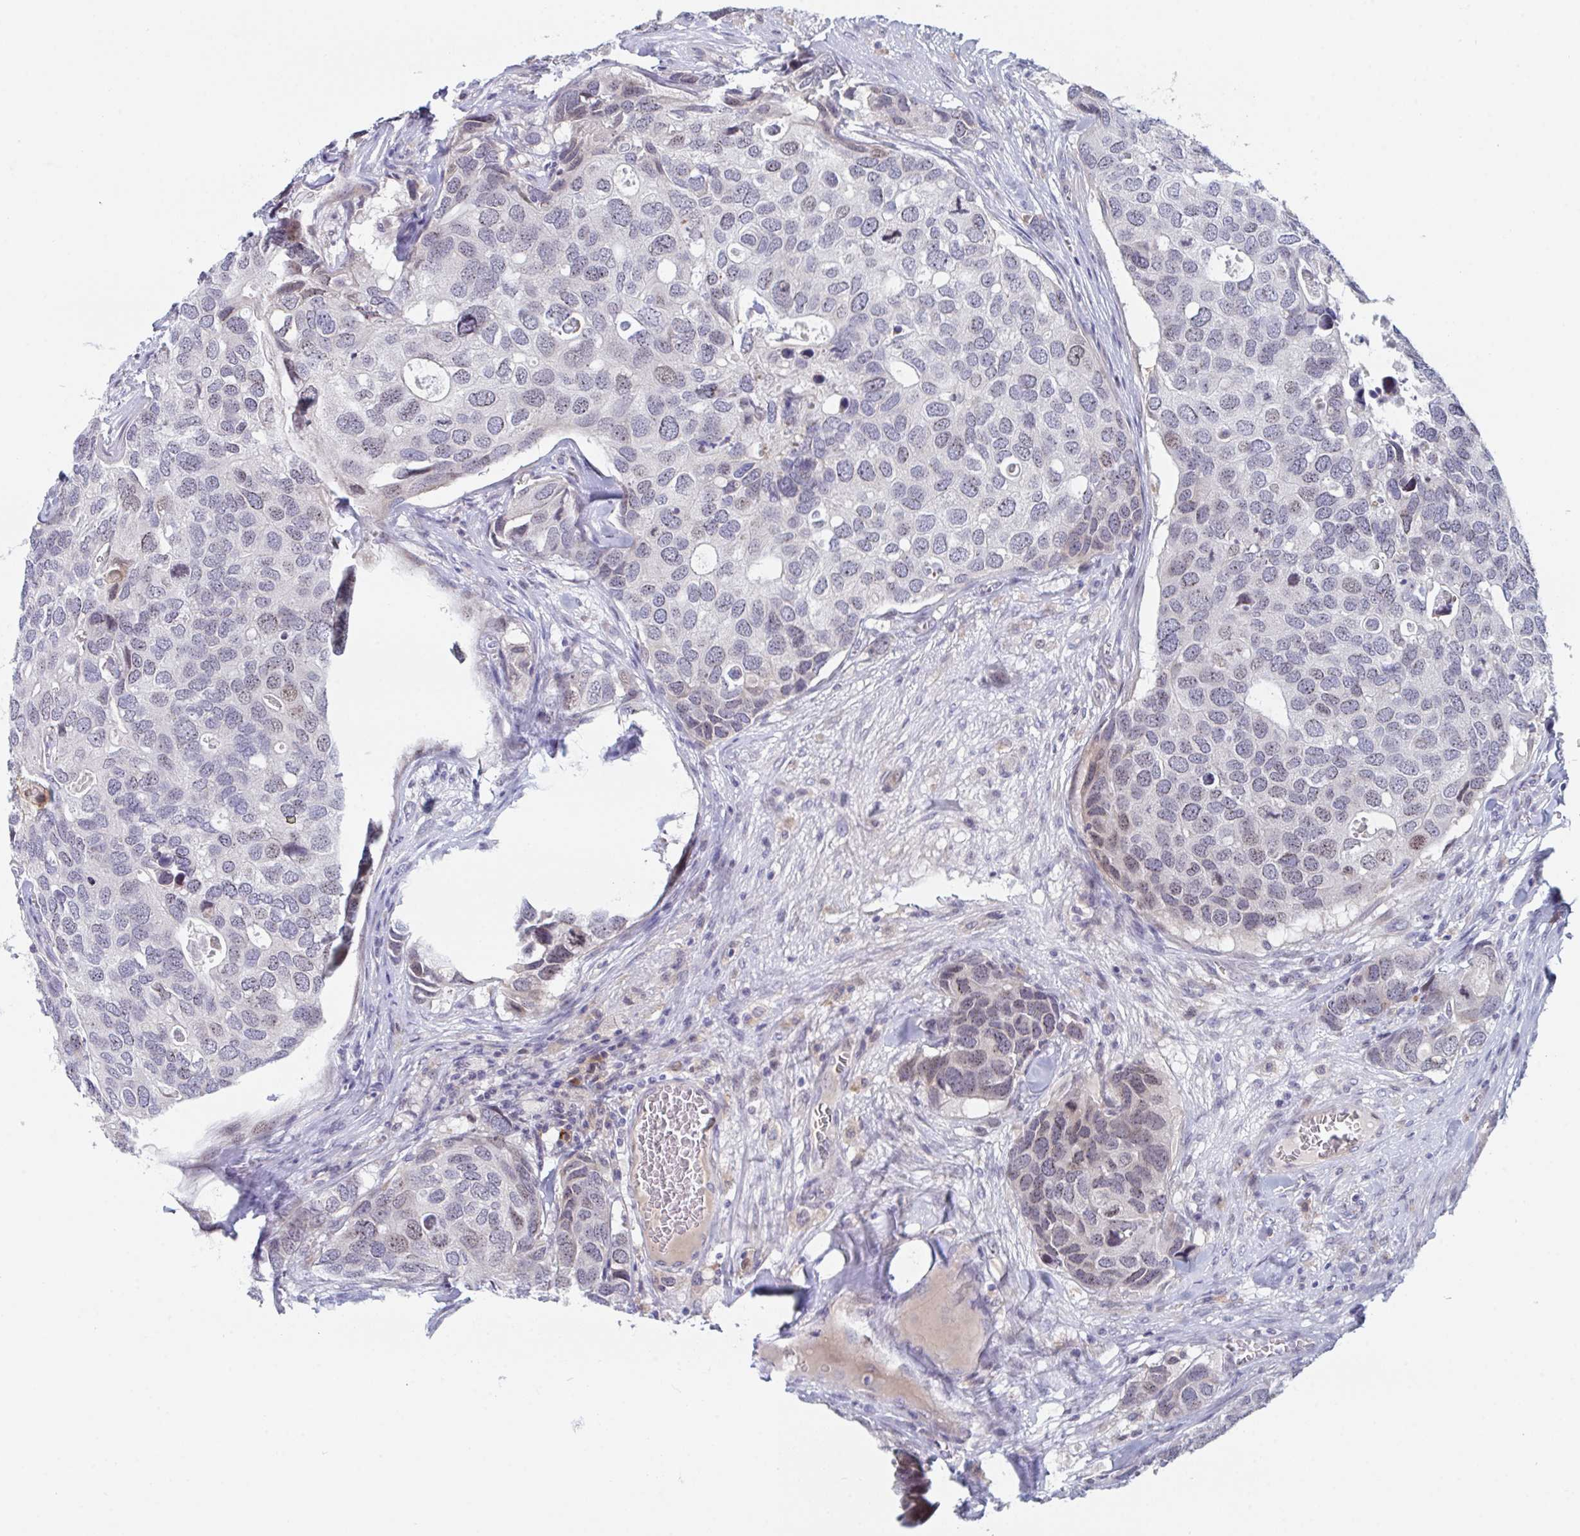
{"staining": {"intensity": "weak", "quantity": "<25%", "location": "nuclear"}, "tissue": "breast cancer", "cell_type": "Tumor cells", "image_type": "cancer", "snomed": [{"axis": "morphology", "description": "Duct carcinoma"}, {"axis": "topography", "description": "Breast"}], "caption": "Immunohistochemistry (IHC) of invasive ductal carcinoma (breast) displays no positivity in tumor cells.", "gene": "CENPT", "patient": {"sex": "female", "age": 83}}